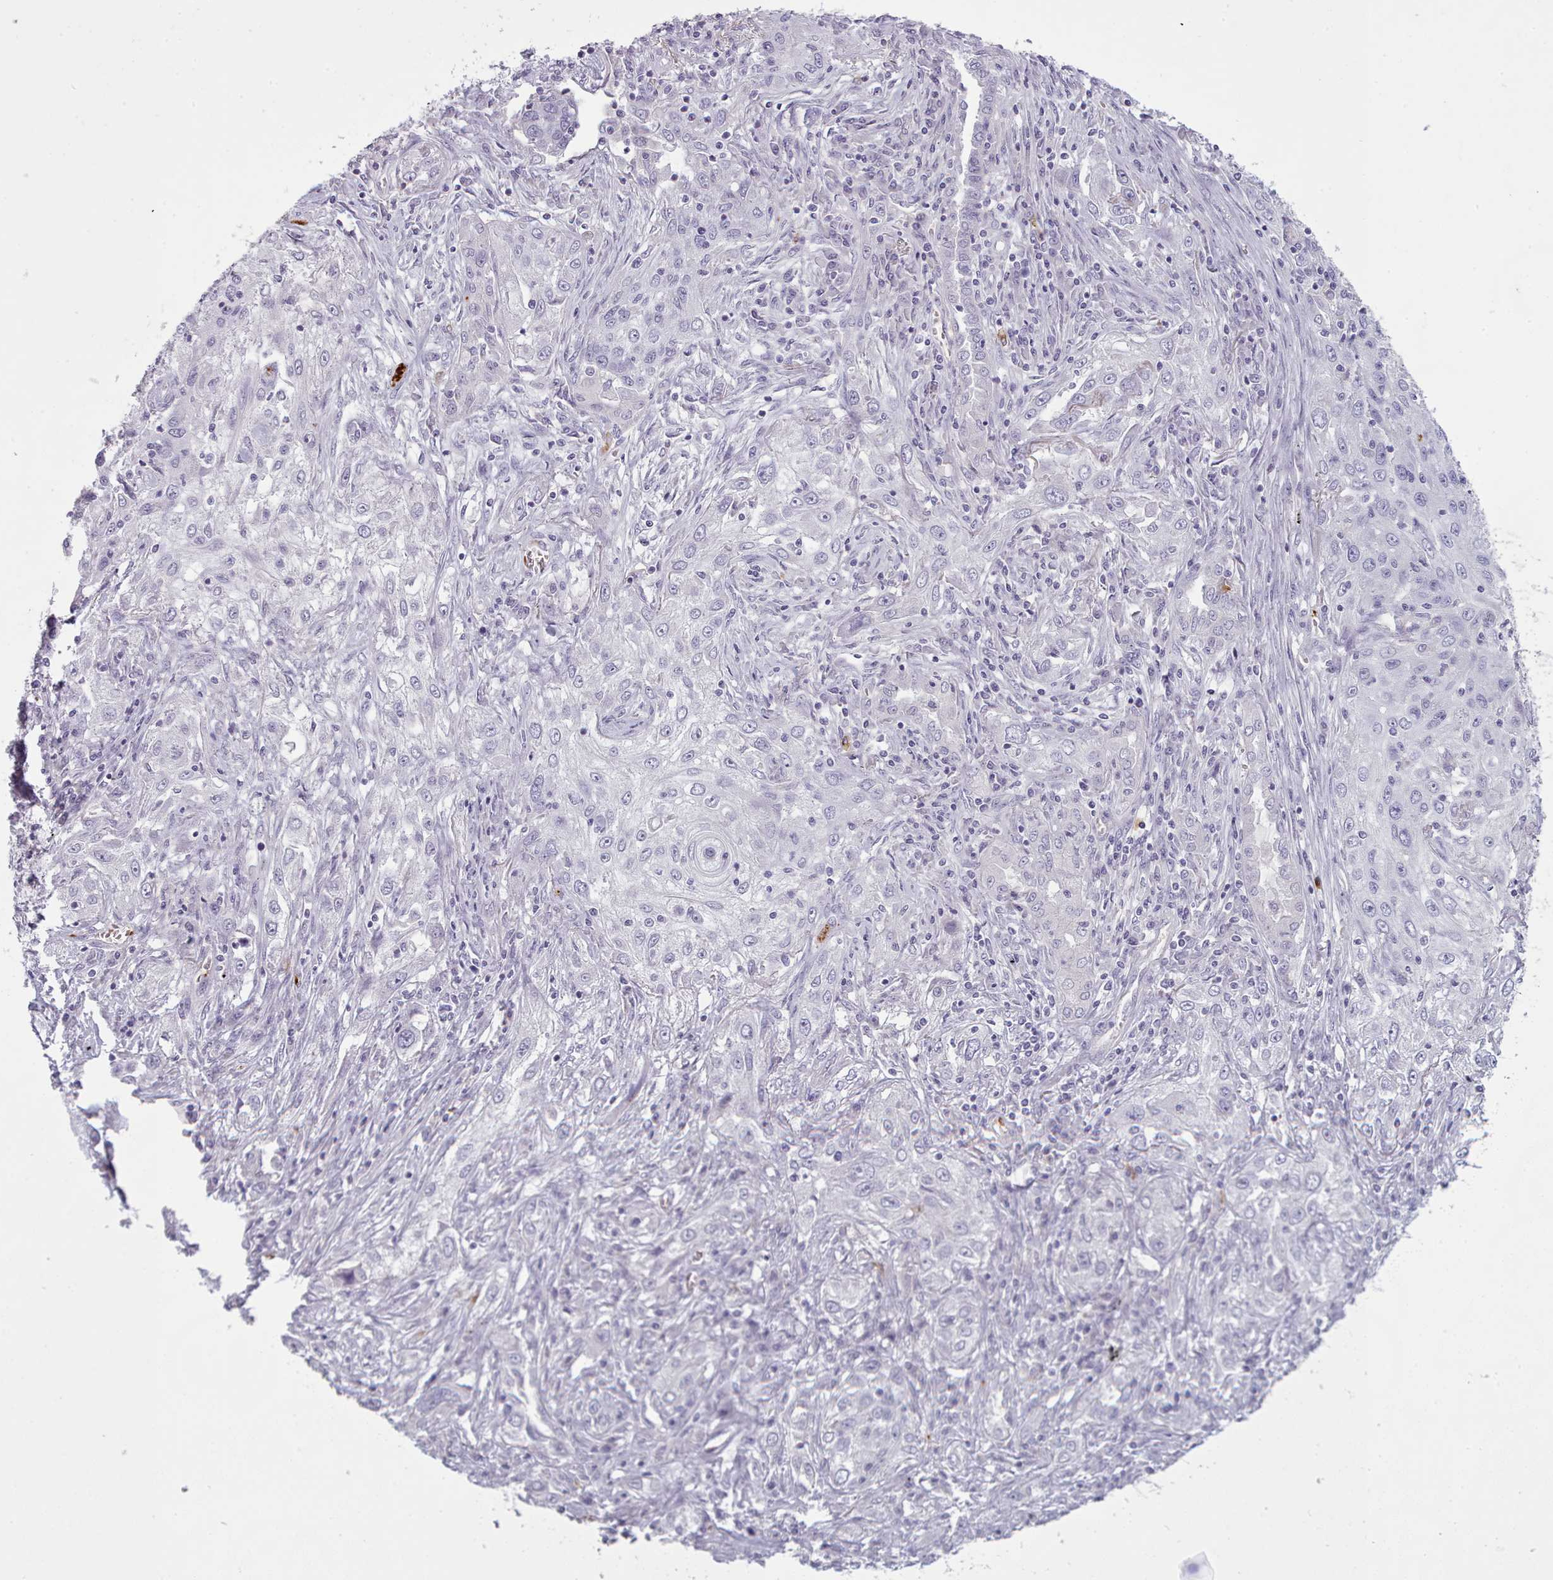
{"staining": {"intensity": "negative", "quantity": "none", "location": "none"}, "tissue": "lung cancer", "cell_type": "Tumor cells", "image_type": "cancer", "snomed": [{"axis": "morphology", "description": "Squamous cell carcinoma, NOS"}, {"axis": "topography", "description": "Lung"}], "caption": "Immunohistochemical staining of human lung cancer shows no significant expression in tumor cells.", "gene": "NDST2", "patient": {"sex": "female", "age": 69}}